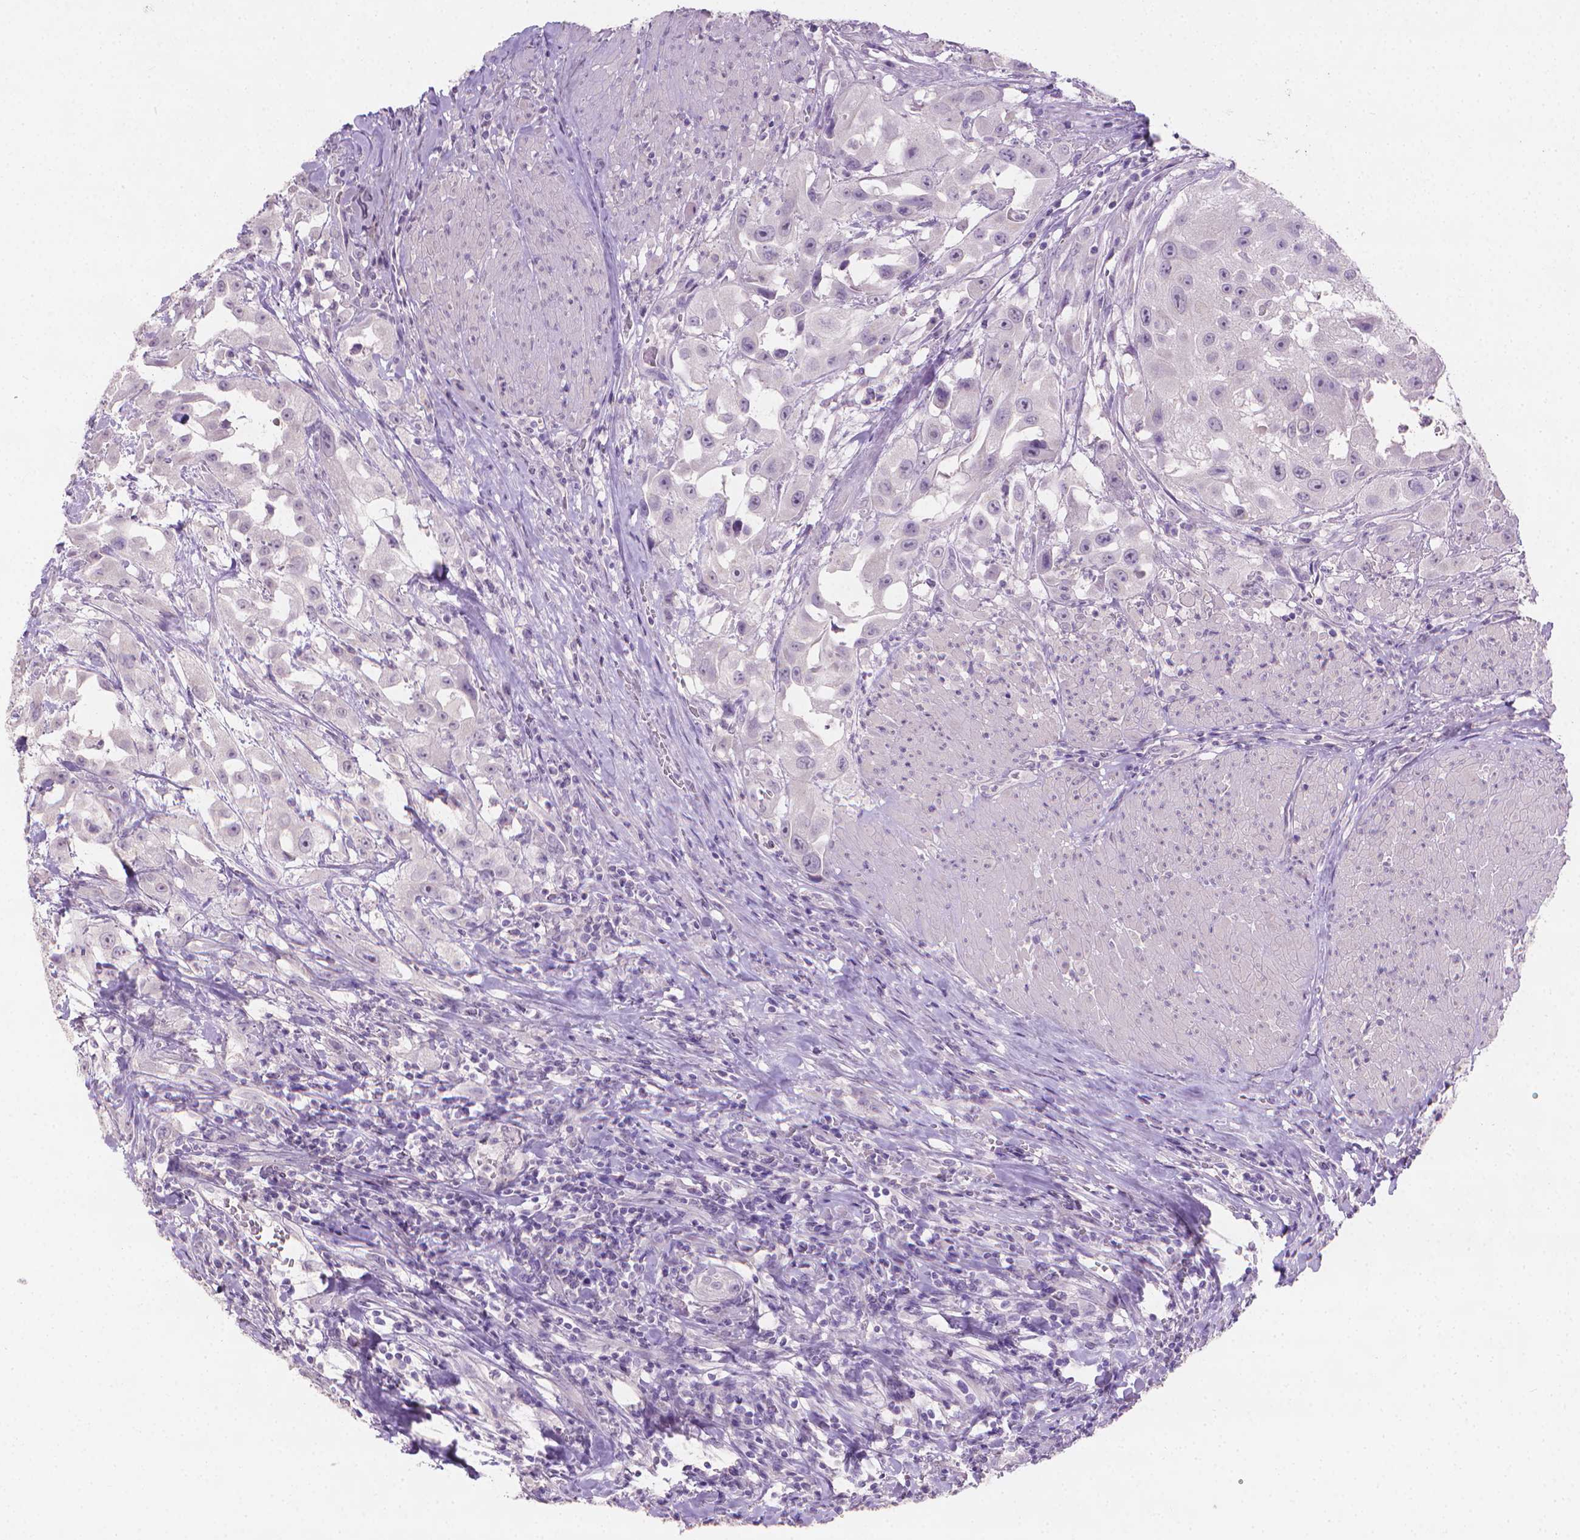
{"staining": {"intensity": "negative", "quantity": "none", "location": "none"}, "tissue": "urothelial cancer", "cell_type": "Tumor cells", "image_type": "cancer", "snomed": [{"axis": "morphology", "description": "Urothelial carcinoma, High grade"}, {"axis": "topography", "description": "Urinary bladder"}], "caption": "There is no significant staining in tumor cells of high-grade urothelial carcinoma.", "gene": "TNNI2", "patient": {"sex": "male", "age": 79}}